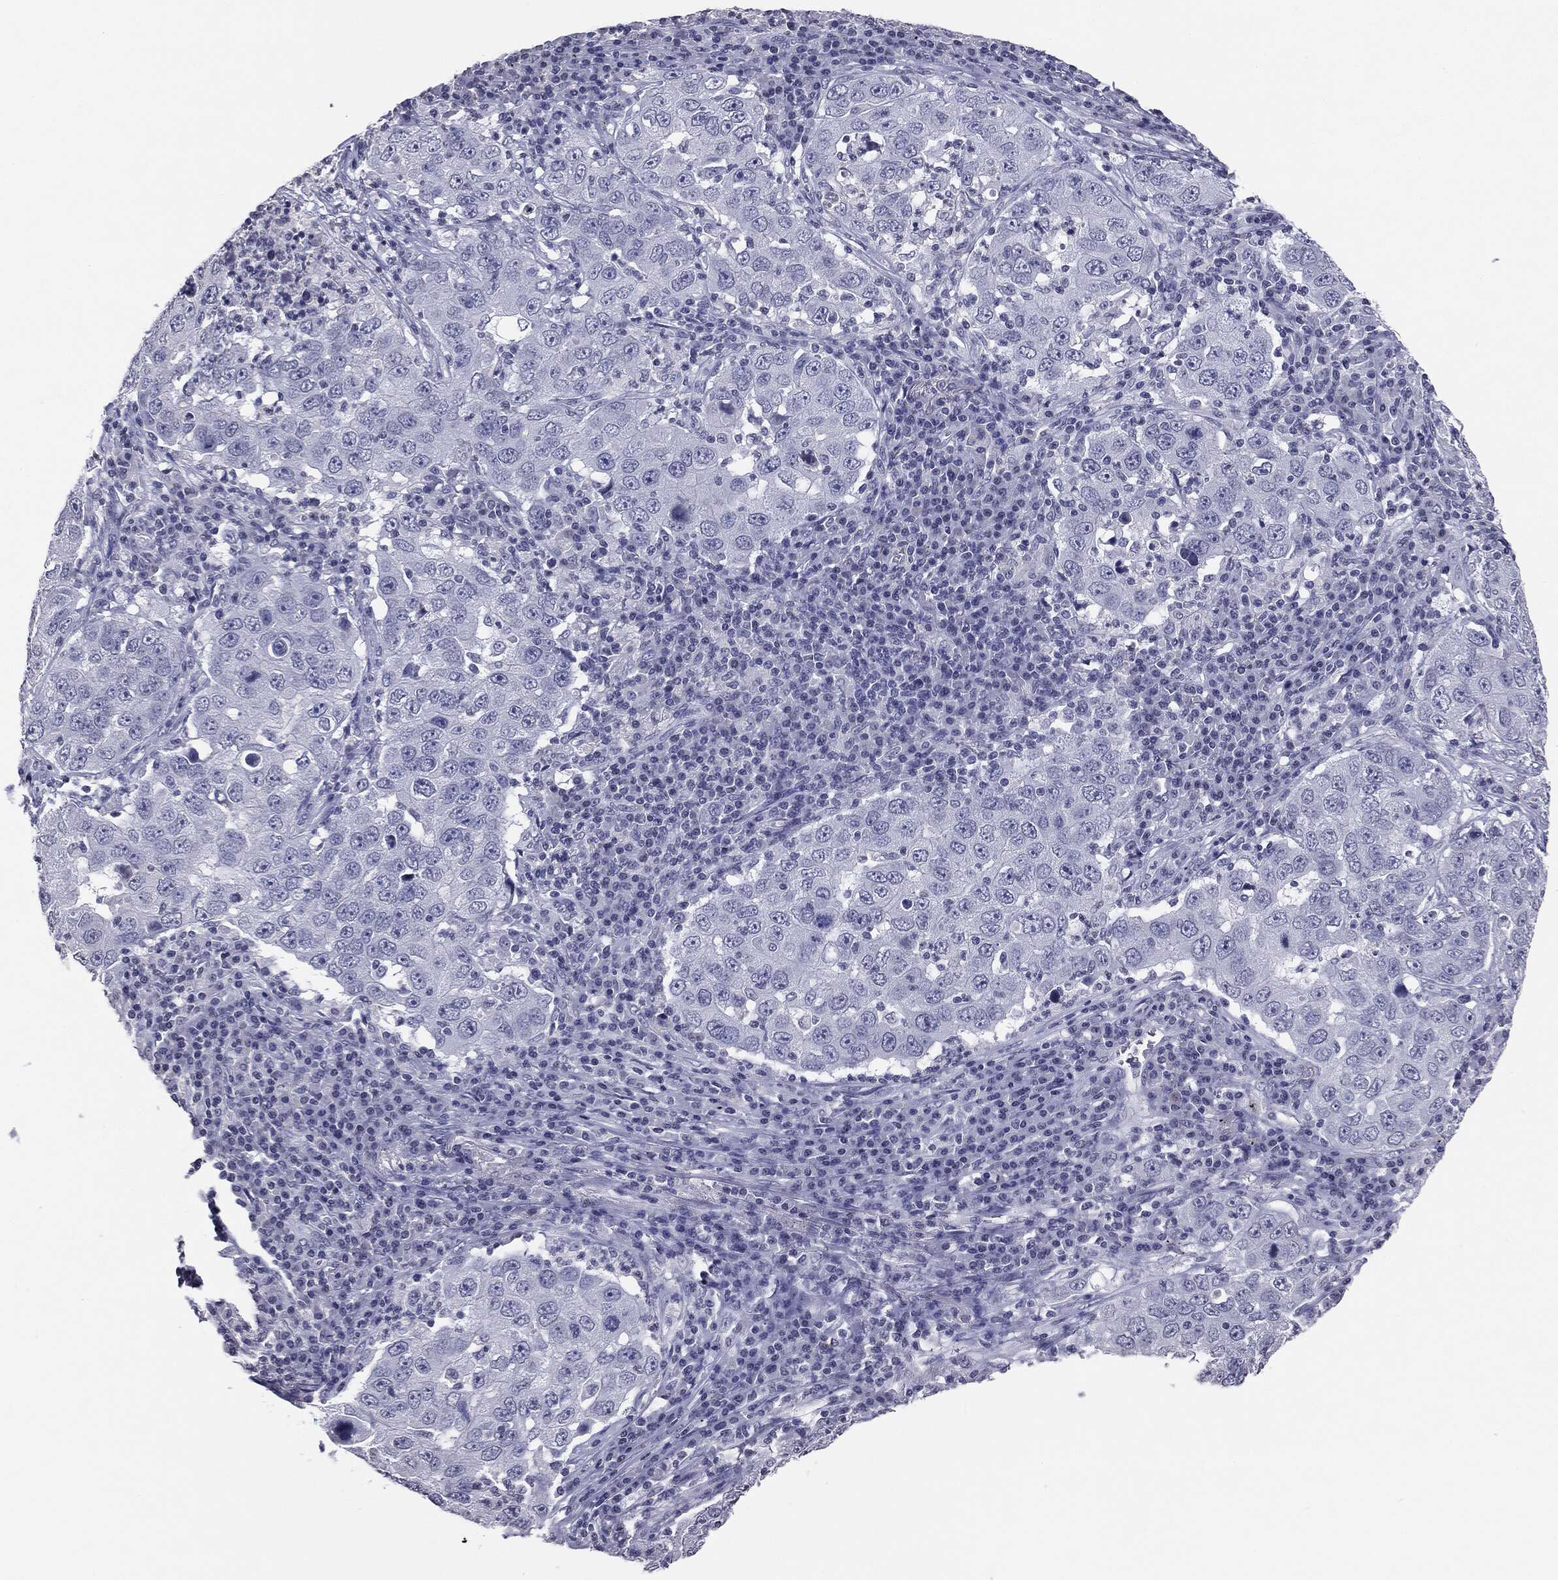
{"staining": {"intensity": "negative", "quantity": "none", "location": "none"}, "tissue": "lung cancer", "cell_type": "Tumor cells", "image_type": "cancer", "snomed": [{"axis": "morphology", "description": "Adenocarcinoma, NOS"}, {"axis": "topography", "description": "Lung"}], "caption": "The histopathology image displays no significant positivity in tumor cells of lung cancer (adenocarcinoma). (Immunohistochemistry, brightfield microscopy, high magnification).", "gene": "SERPINB4", "patient": {"sex": "male", "age": 73}}